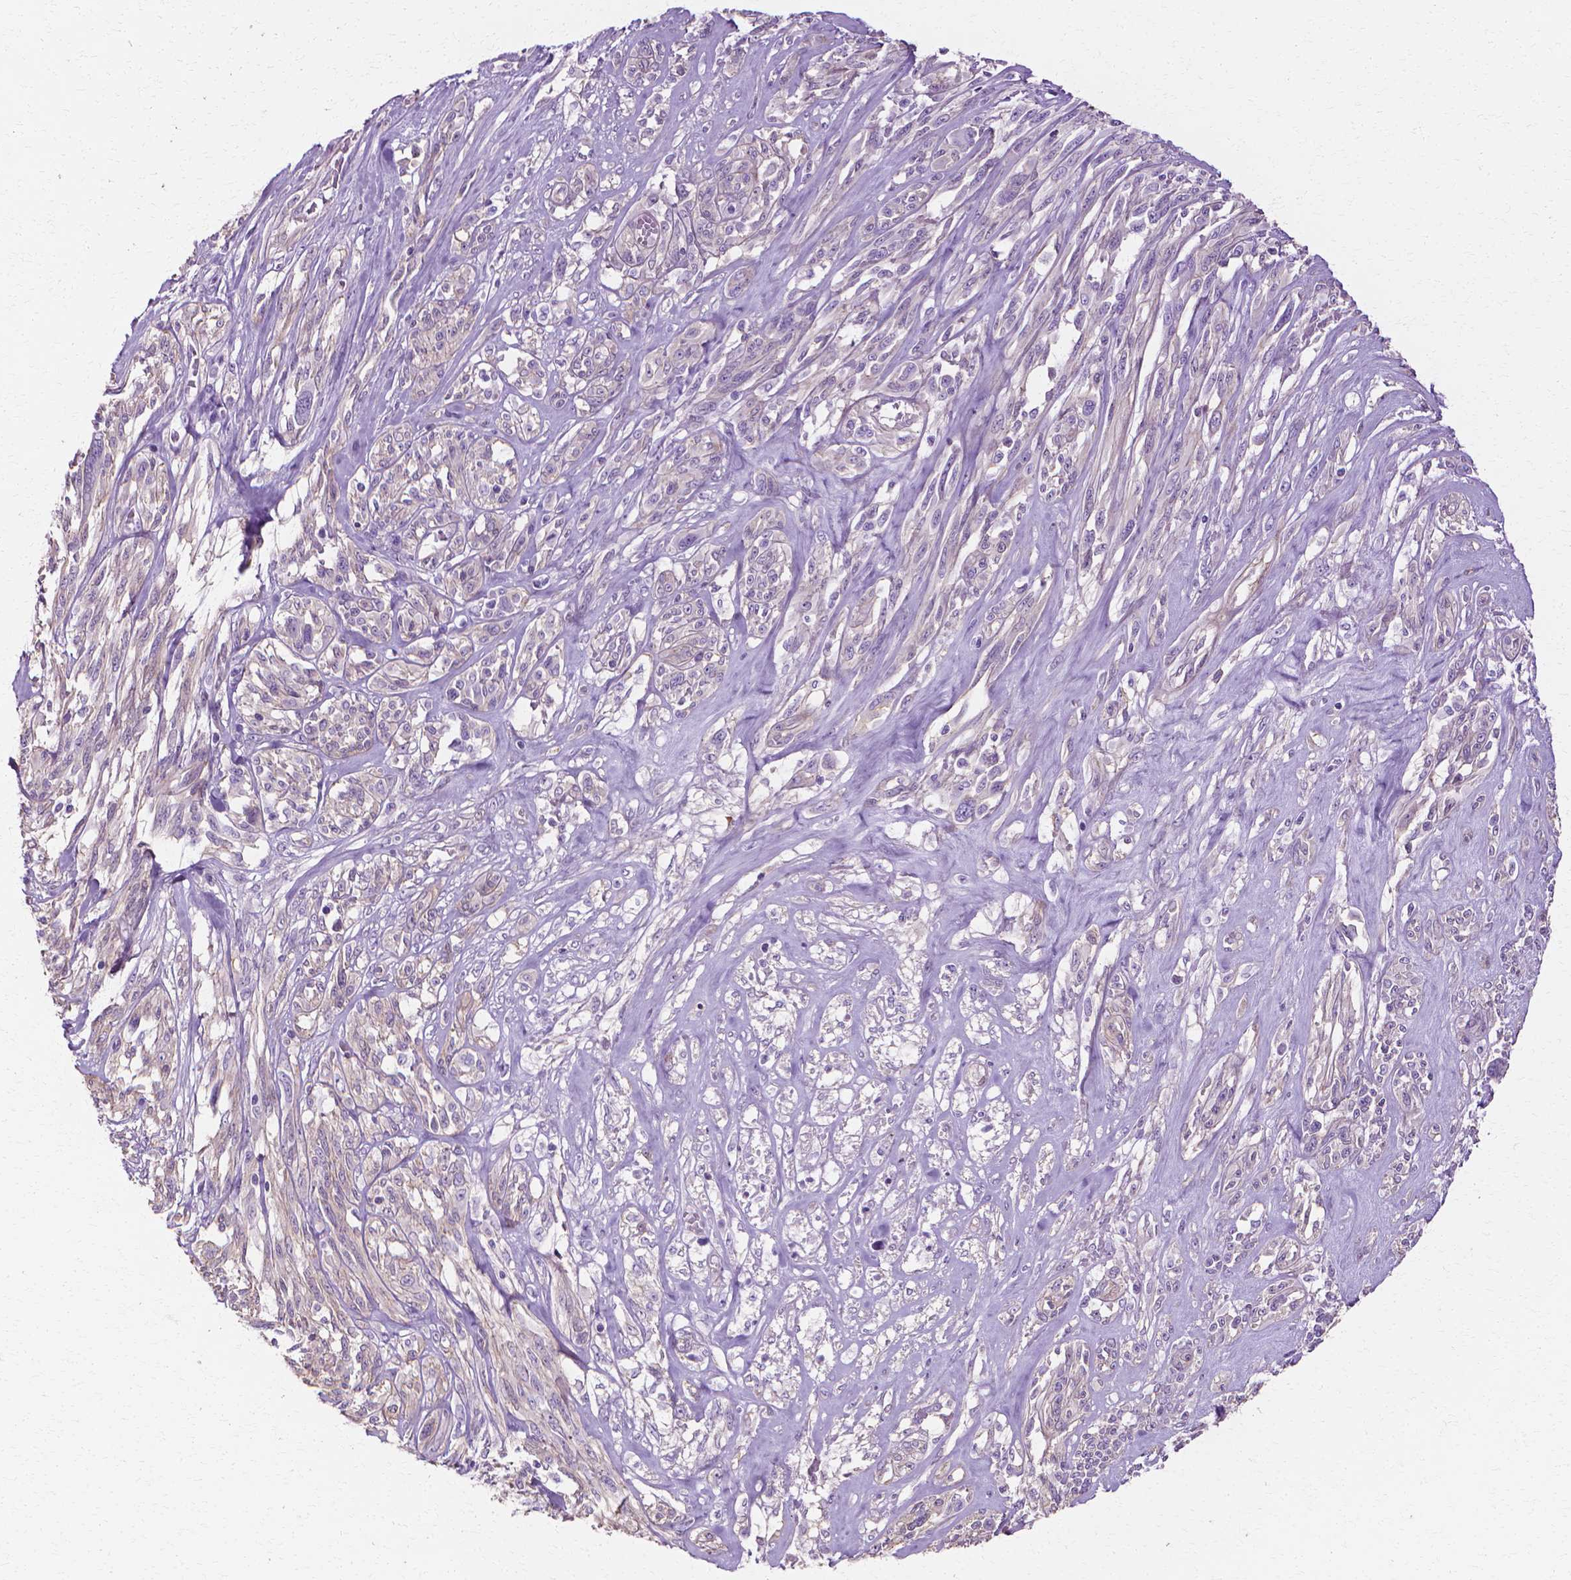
{"staining": {"intensity": "negative", "quantity": "none", "location": "none"}, "tissue": "melanoma", "cell_type": "Tumor cells", "image_type": "cancer", "snomed": [{"axis": "morphology", "description": "Malignant melanoma, NOS"}, {"axis": "topography", "description": "Skin"}], "caption": "High magnification brightfield microscopy of melanoma stained with DAB (brown) and counterstained with hematoxylin (blue): tumor cells show no significant expression.", "gene": "CFAP157", "patient": {"sex": "female", "age": 91}}